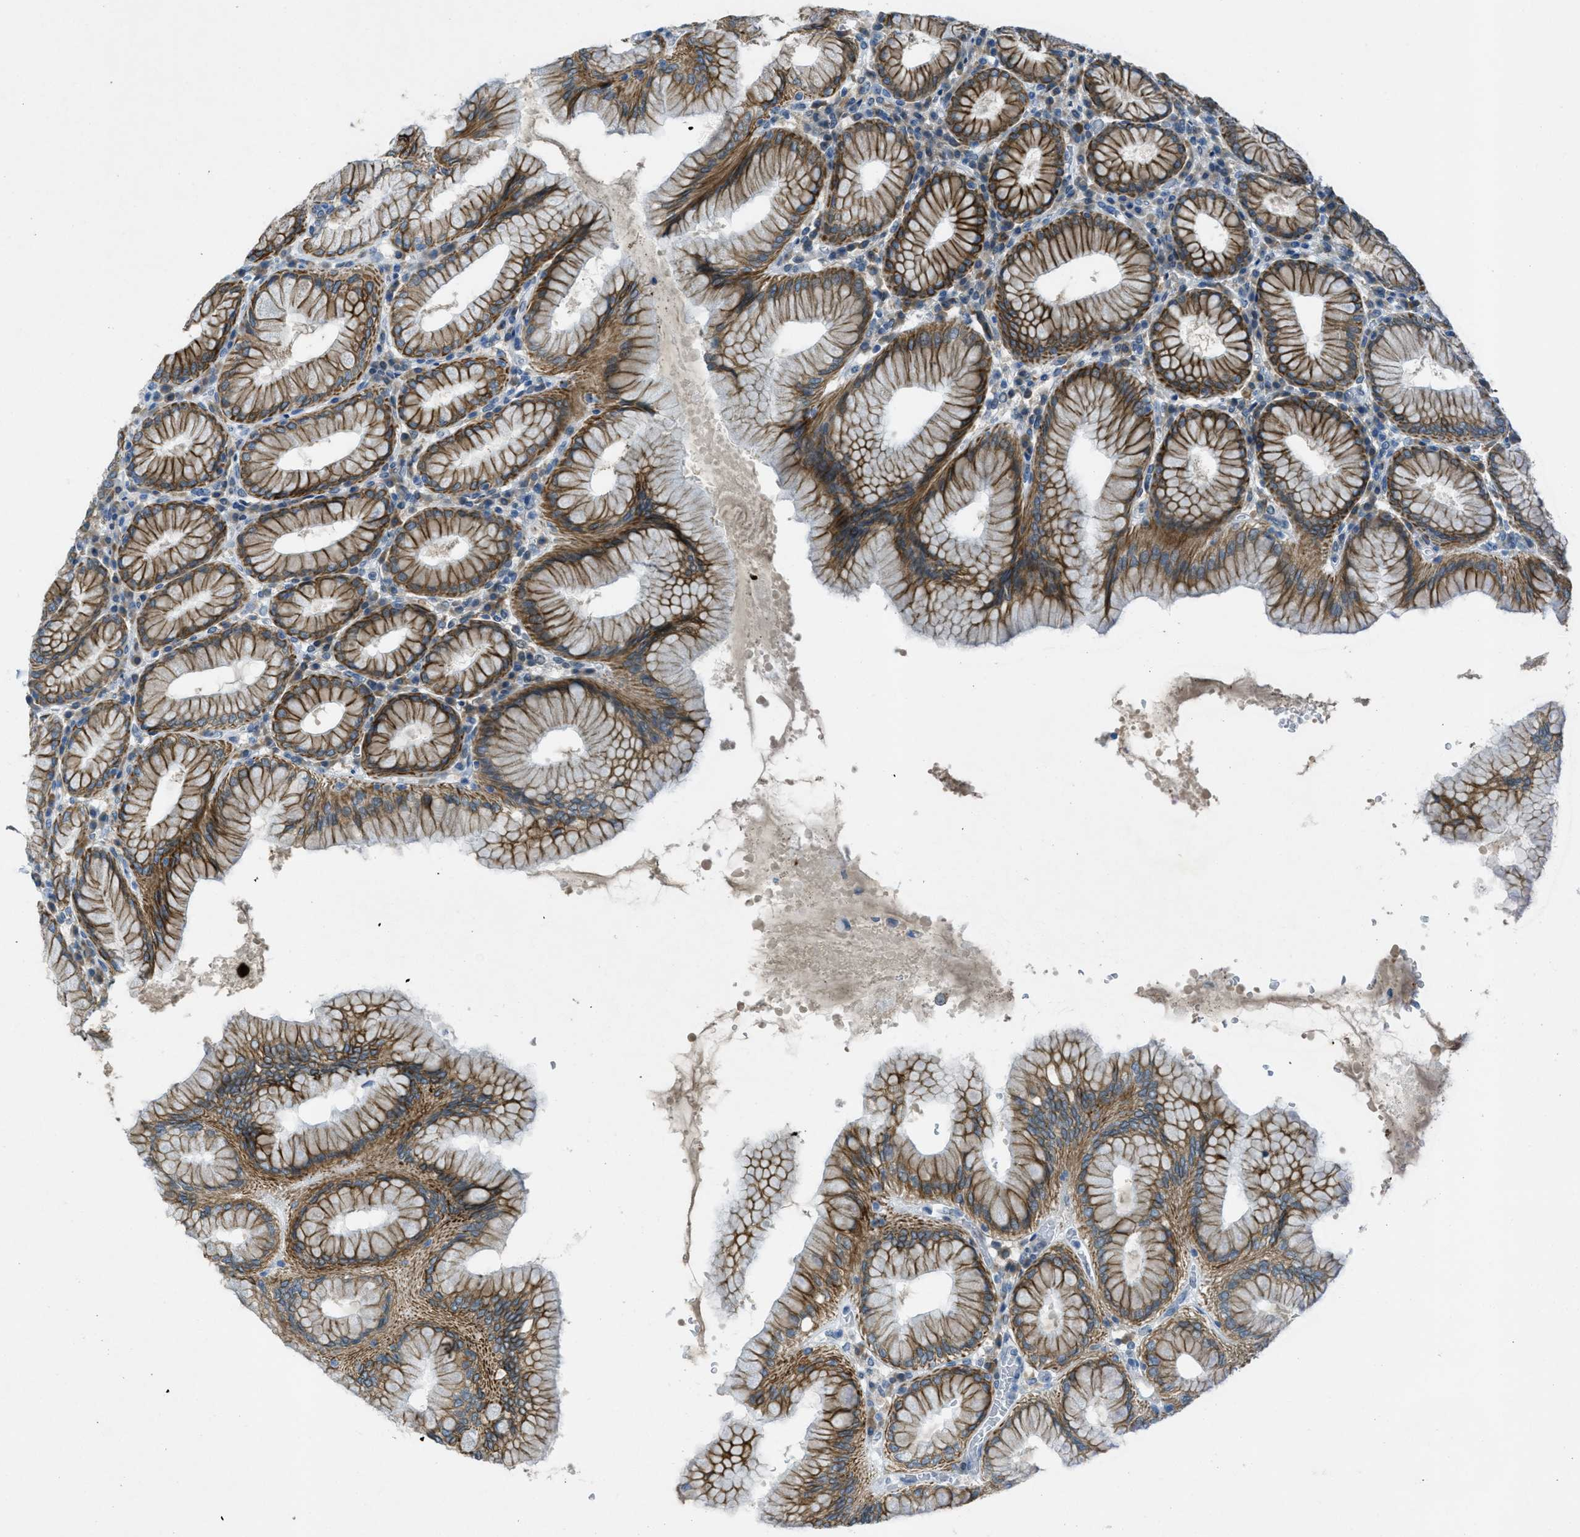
{"staining": {"intensity": "strong", "quantity": ">75%", "location": "cytoplasmic/membranous"}, "tissue": "stomach", "cell_type": "Glandular cells", "image_type": "normal", "snomed": [{"axis": "morphology", "description": "Normal tissue, NOS"}, {"axis": "topography", "description": "Stomach"}, {"axis": "topography", "description": "Stomach, lower"}], "caption": "The photomicrograph shows a brown stain indicating the presence of a protein in the cytoplasmic/membranous of glandular cells in stomach.", "gene": "KLHL8", "patient": {"sex": "female", "age": 56}}